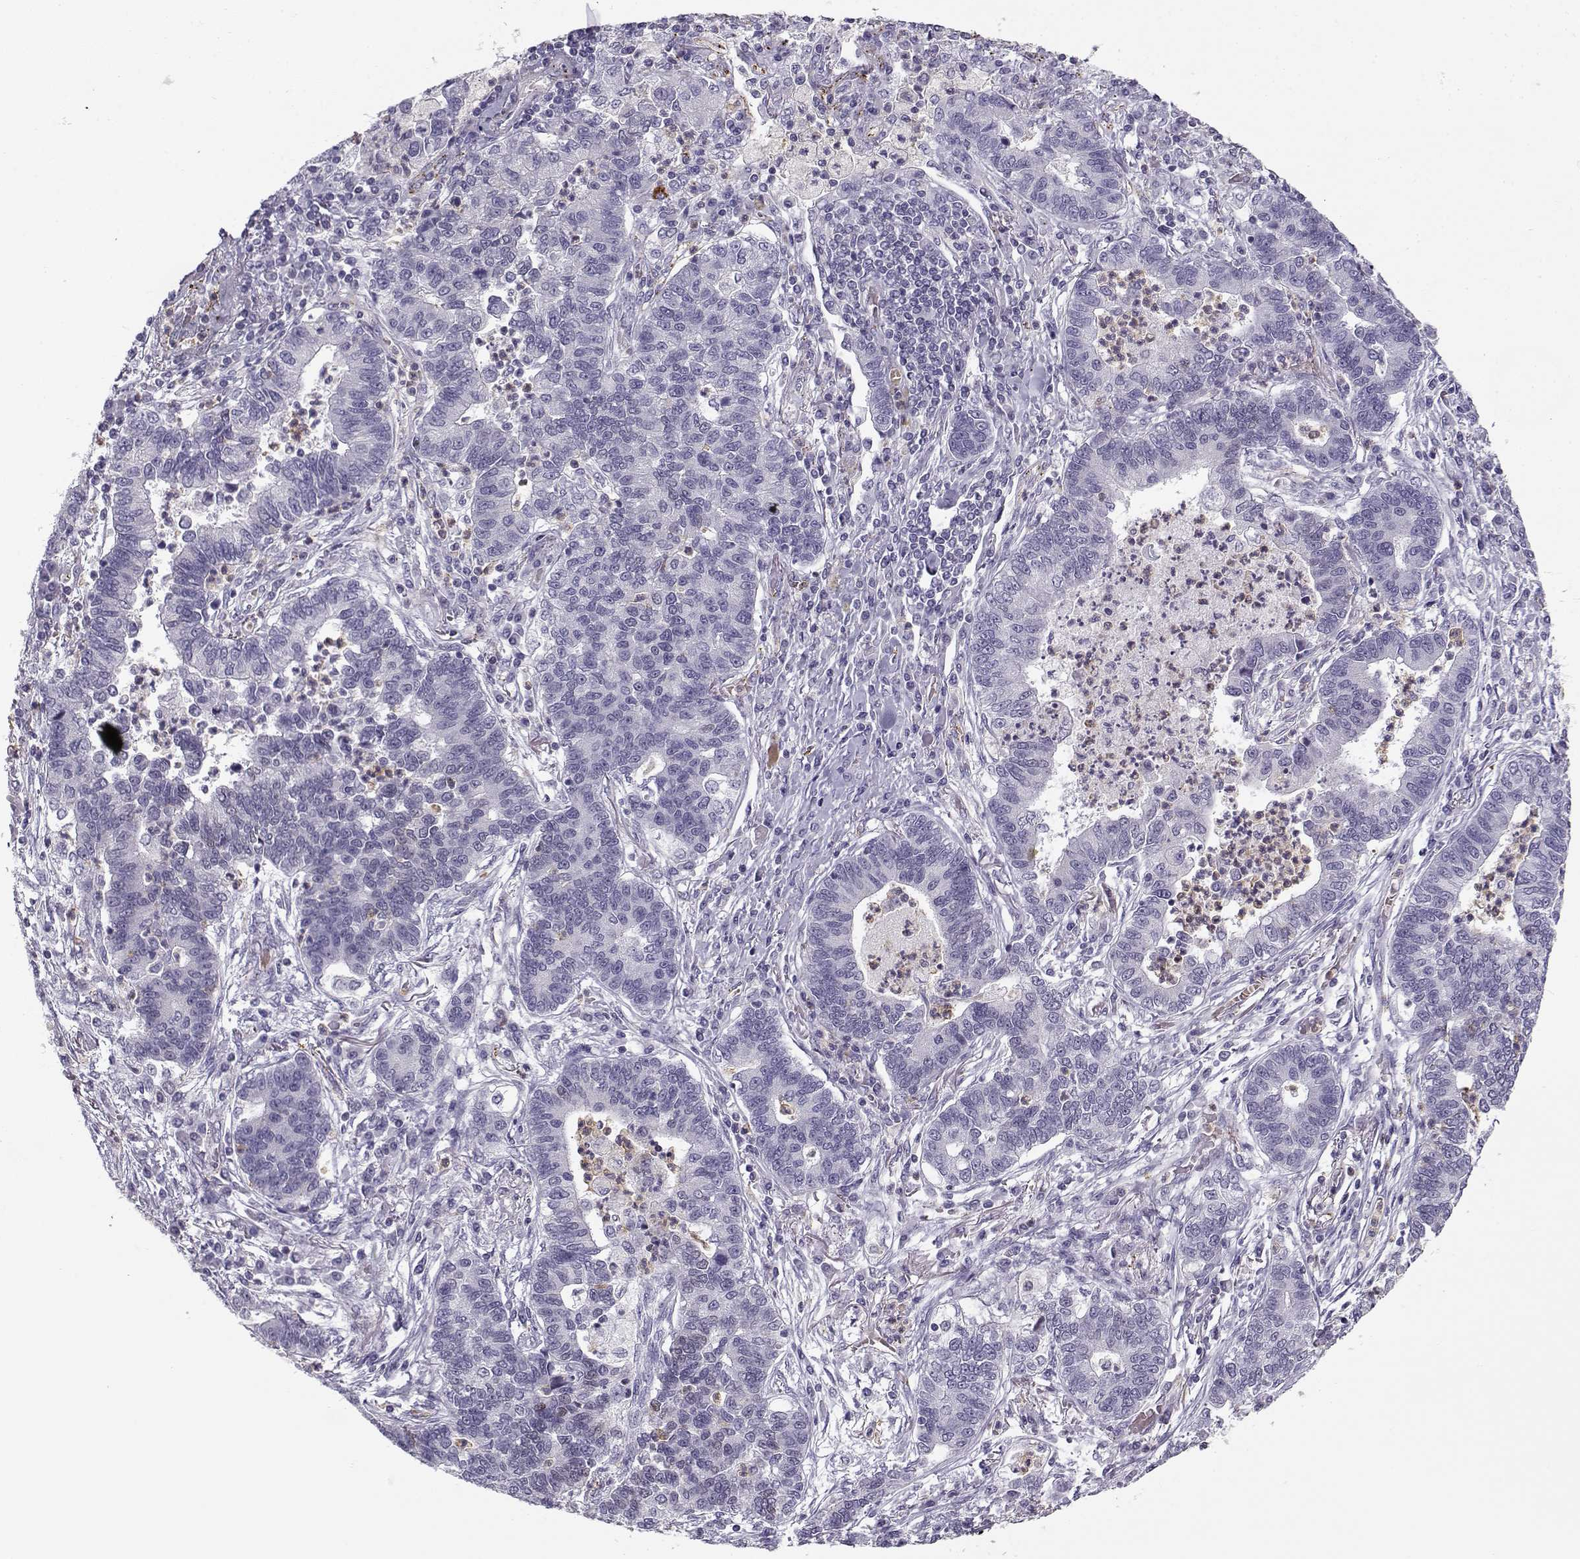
{"staining": {"intensity": "negative", "quantity": "none", "location": "none"}, "tissue": "lung cancer", "cell_type": "Tumor cells", "image_type": "cancer", "snomed": [{"axis": "morphology", "description": "Adenocarcinoma, NOS"}, {"axis": "topography", "description": "Lung"}], "caption": "Micrograph shows no significant protein staining in tumor cells of adenocarcinoma (lung).", "gene": "MYO1A", "patient": {"sex": "female", "age": 57}}